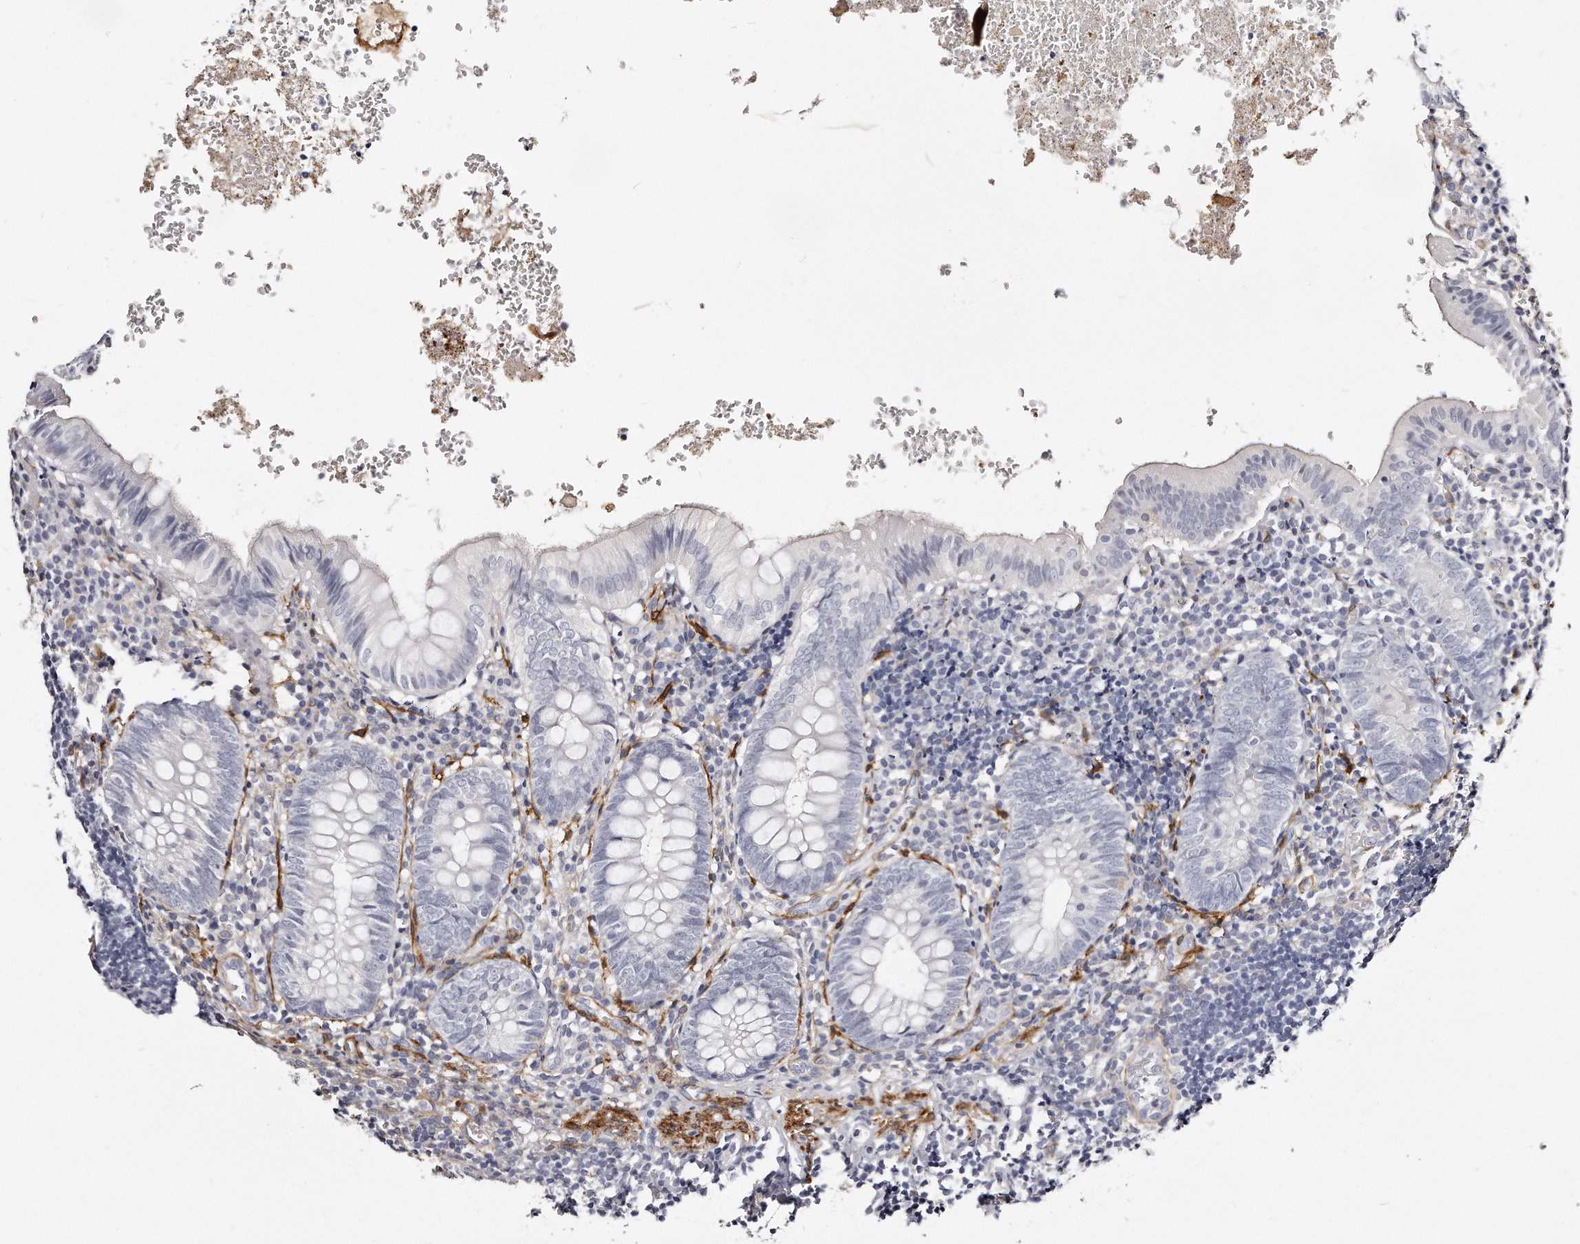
{"staining": {"intensity": "negative", "quantity": "none", "location": "none"}, "tissue": "appendix", "cell_type": "Glandular cells", "image_type": "normal", "snomed": [{"axis": "morphology", "description": "Normal tissue, NOS"}, {"axis": "topography", "description": "Appendix"}], "caption": "Immunohistochemistry micrograph of unremarkable appendix stained for a protein (brown), which displays no staining in glandular cells.", "gene": "LMOD1", "patient": {"sex": "male", "age": 8}}